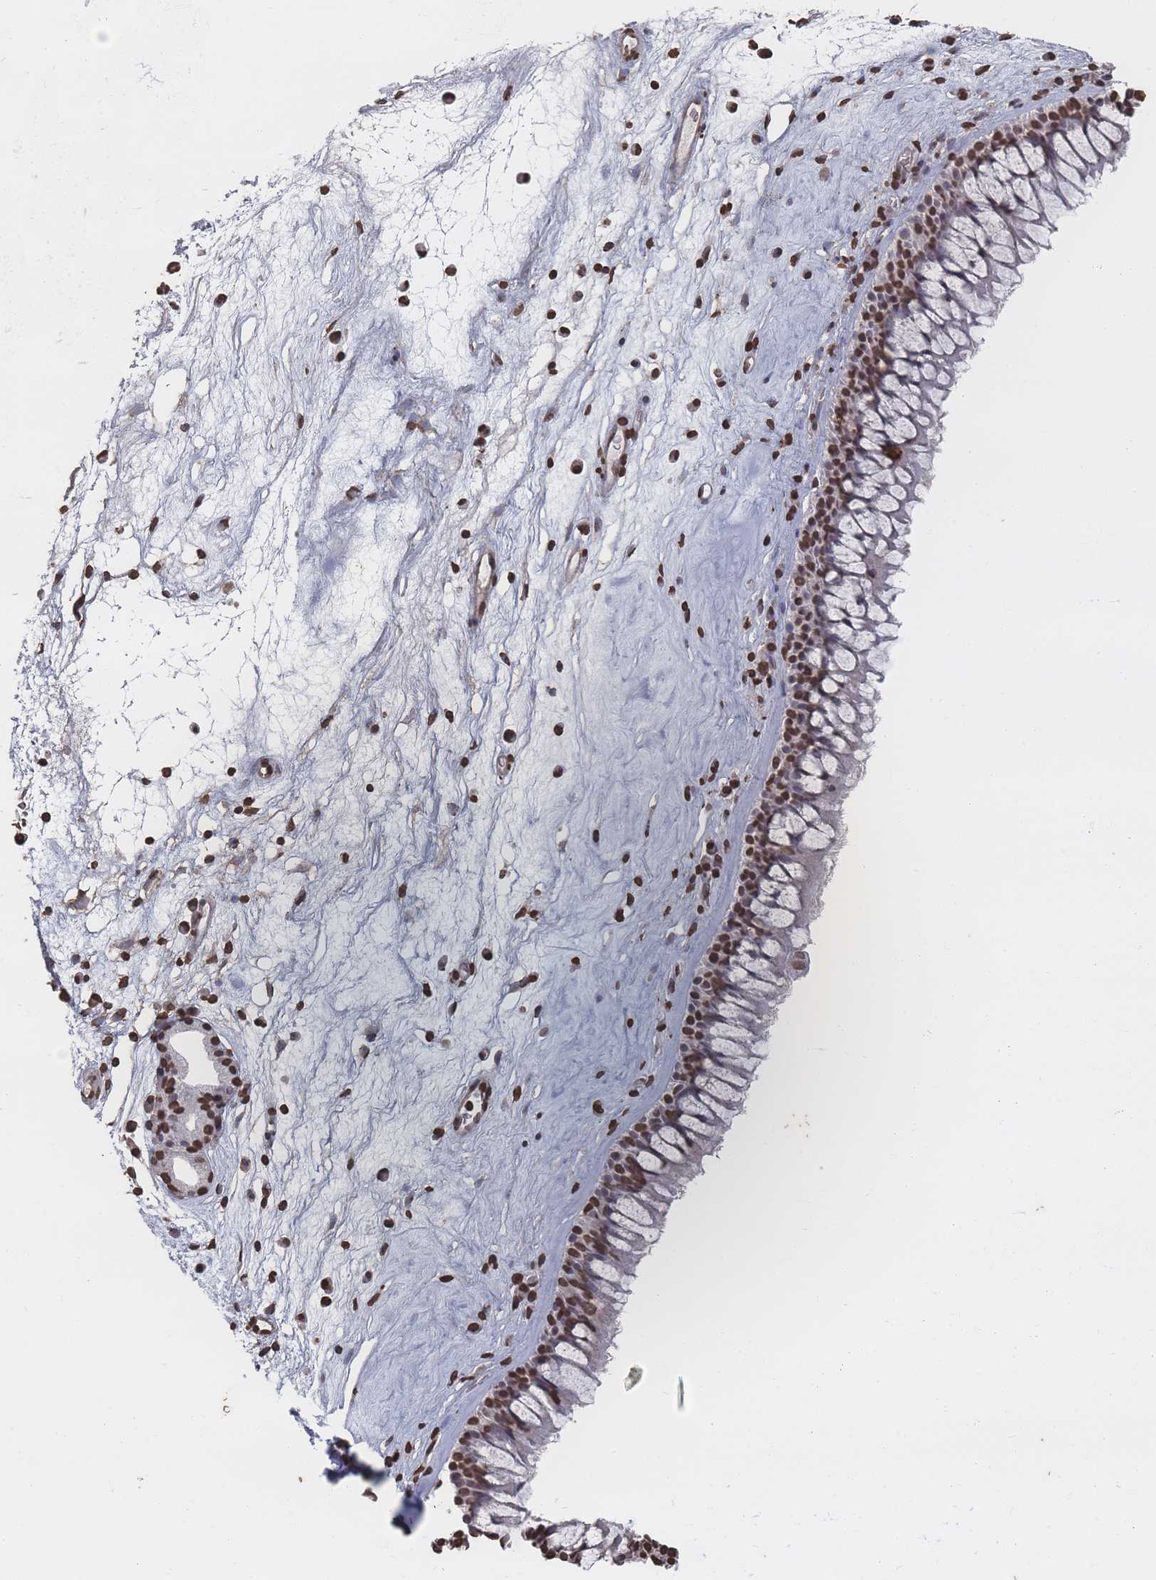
{"staining": {"intensity": "strong", "quantity": ">75%", "location": "nuclear"}, "tissue": "nasopharynx", "cell_type": "Respiratory epithelial cells", "image_type": "normal", "snomed": [{"axis": "morphology", "description": "Normal tissue, NOS"}, {"axis": "morphology", "description": "Inflammation, NOS"}, {"axis": "morphology", "description": "Malignant melanoma, Metastatic site"}, {"axis": "topography", "description": "Nasopharynx"}], "caption": "Respiratory epithelial cells demonstrate strong nuclear expression in about >75% of cells in unremarkable nasopharynx. The protein is stained brown, and the nuclei are stained in blue (DAB IHC with brightfield microscopy, high magnification).", "gene": "PLEKHG5", "patient": {"sex": "male", "age": 70}}